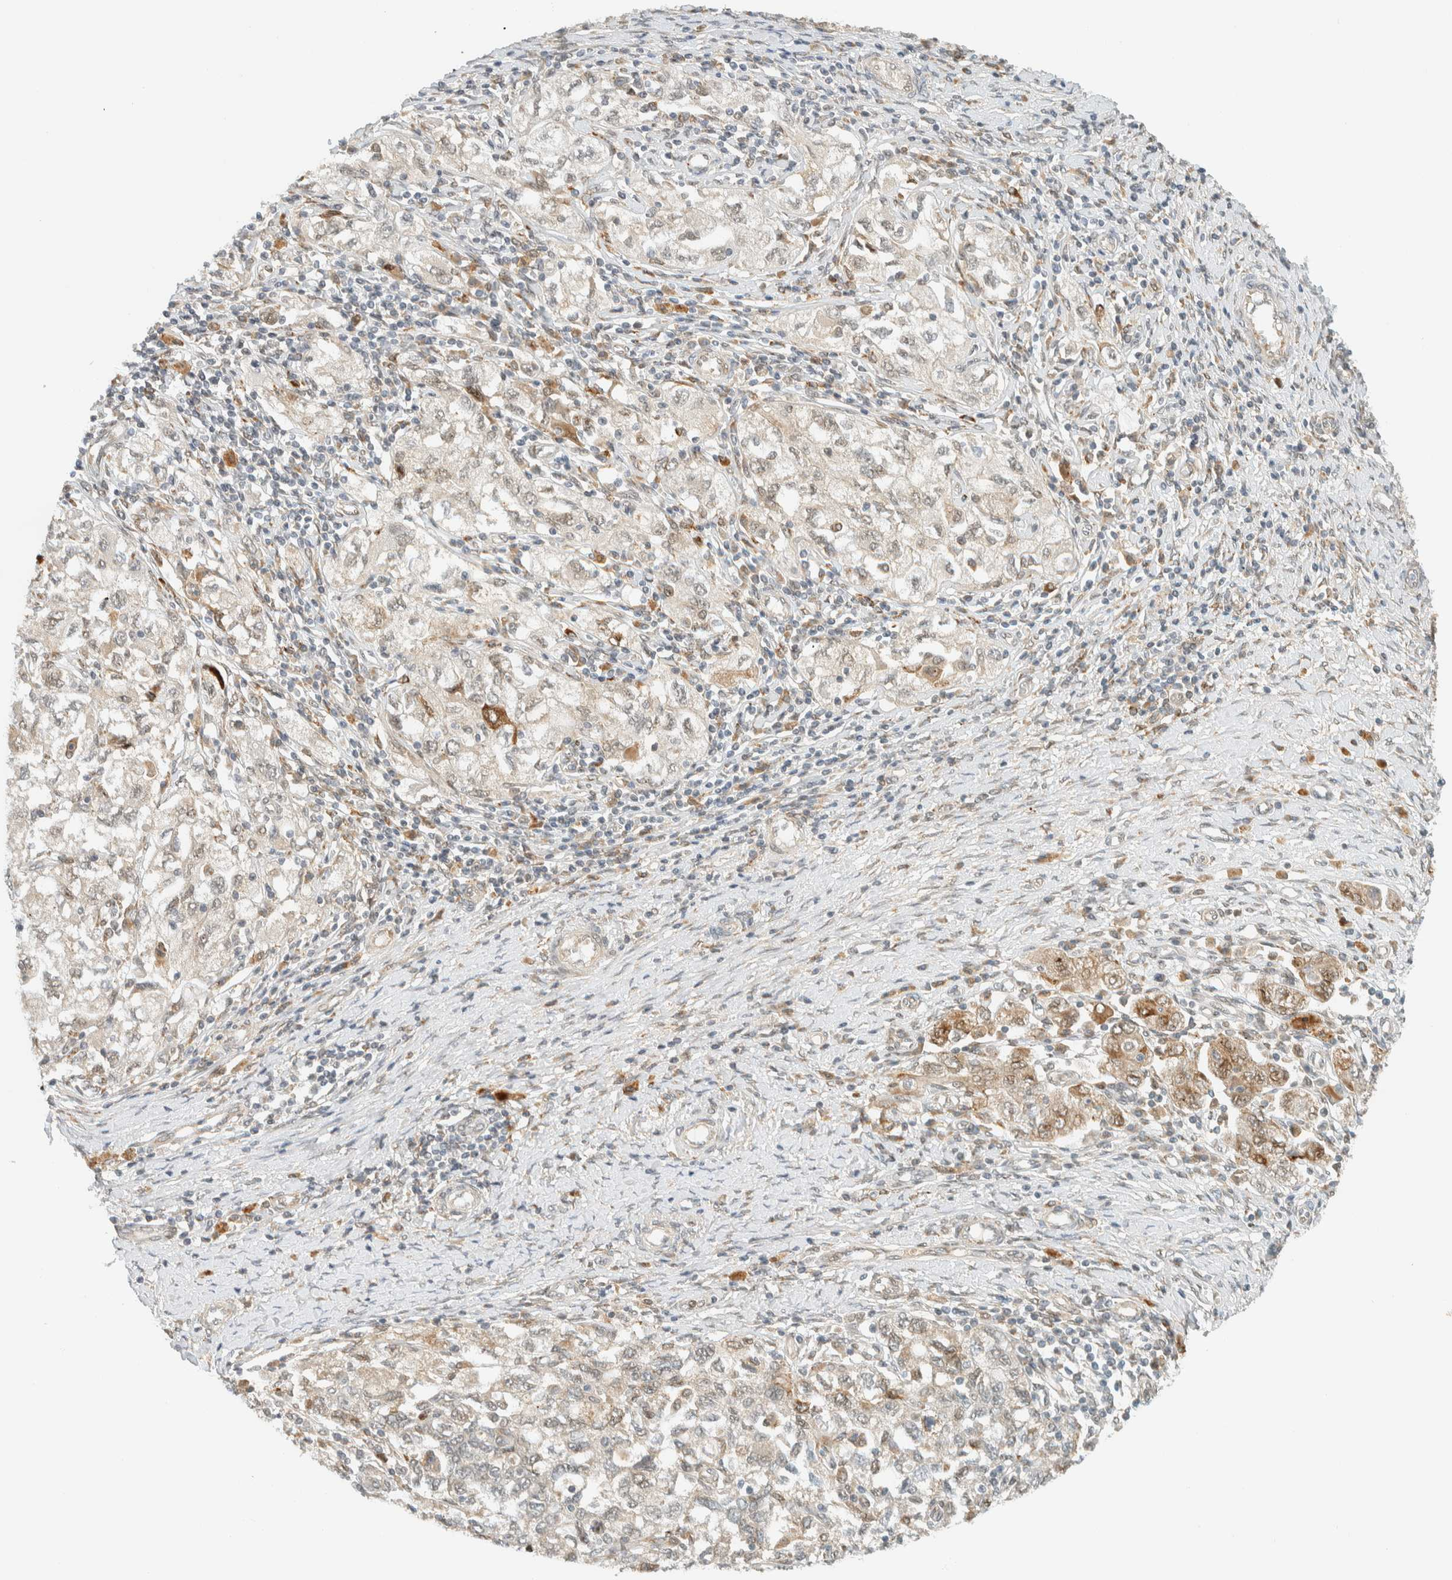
{"staining": {"intensity": "weak", "quantity": "<25%", "location": "cytoplasmic/membranous"}, "tissue": "ovarian cancer", "cell_type": "Tumor cells", "image_type": "cancer", "snomed": [{"axis": "morphology", "description": "Carcinoma, NOS"}, {"axis": "morphology", "description": "Cystadenocarcinoma, serous, NOS"}, {"axis": "topography", "description": "Ovary"}], "caption": "High magnification brightfield microscopy of ovarian cancer stained with DAB (brown) and counterstained with hematoxylin (blue): tumor cells show no significant positivity.", "gene": "ITPRID1", "patient": {"sex": "female", "age": 69}}